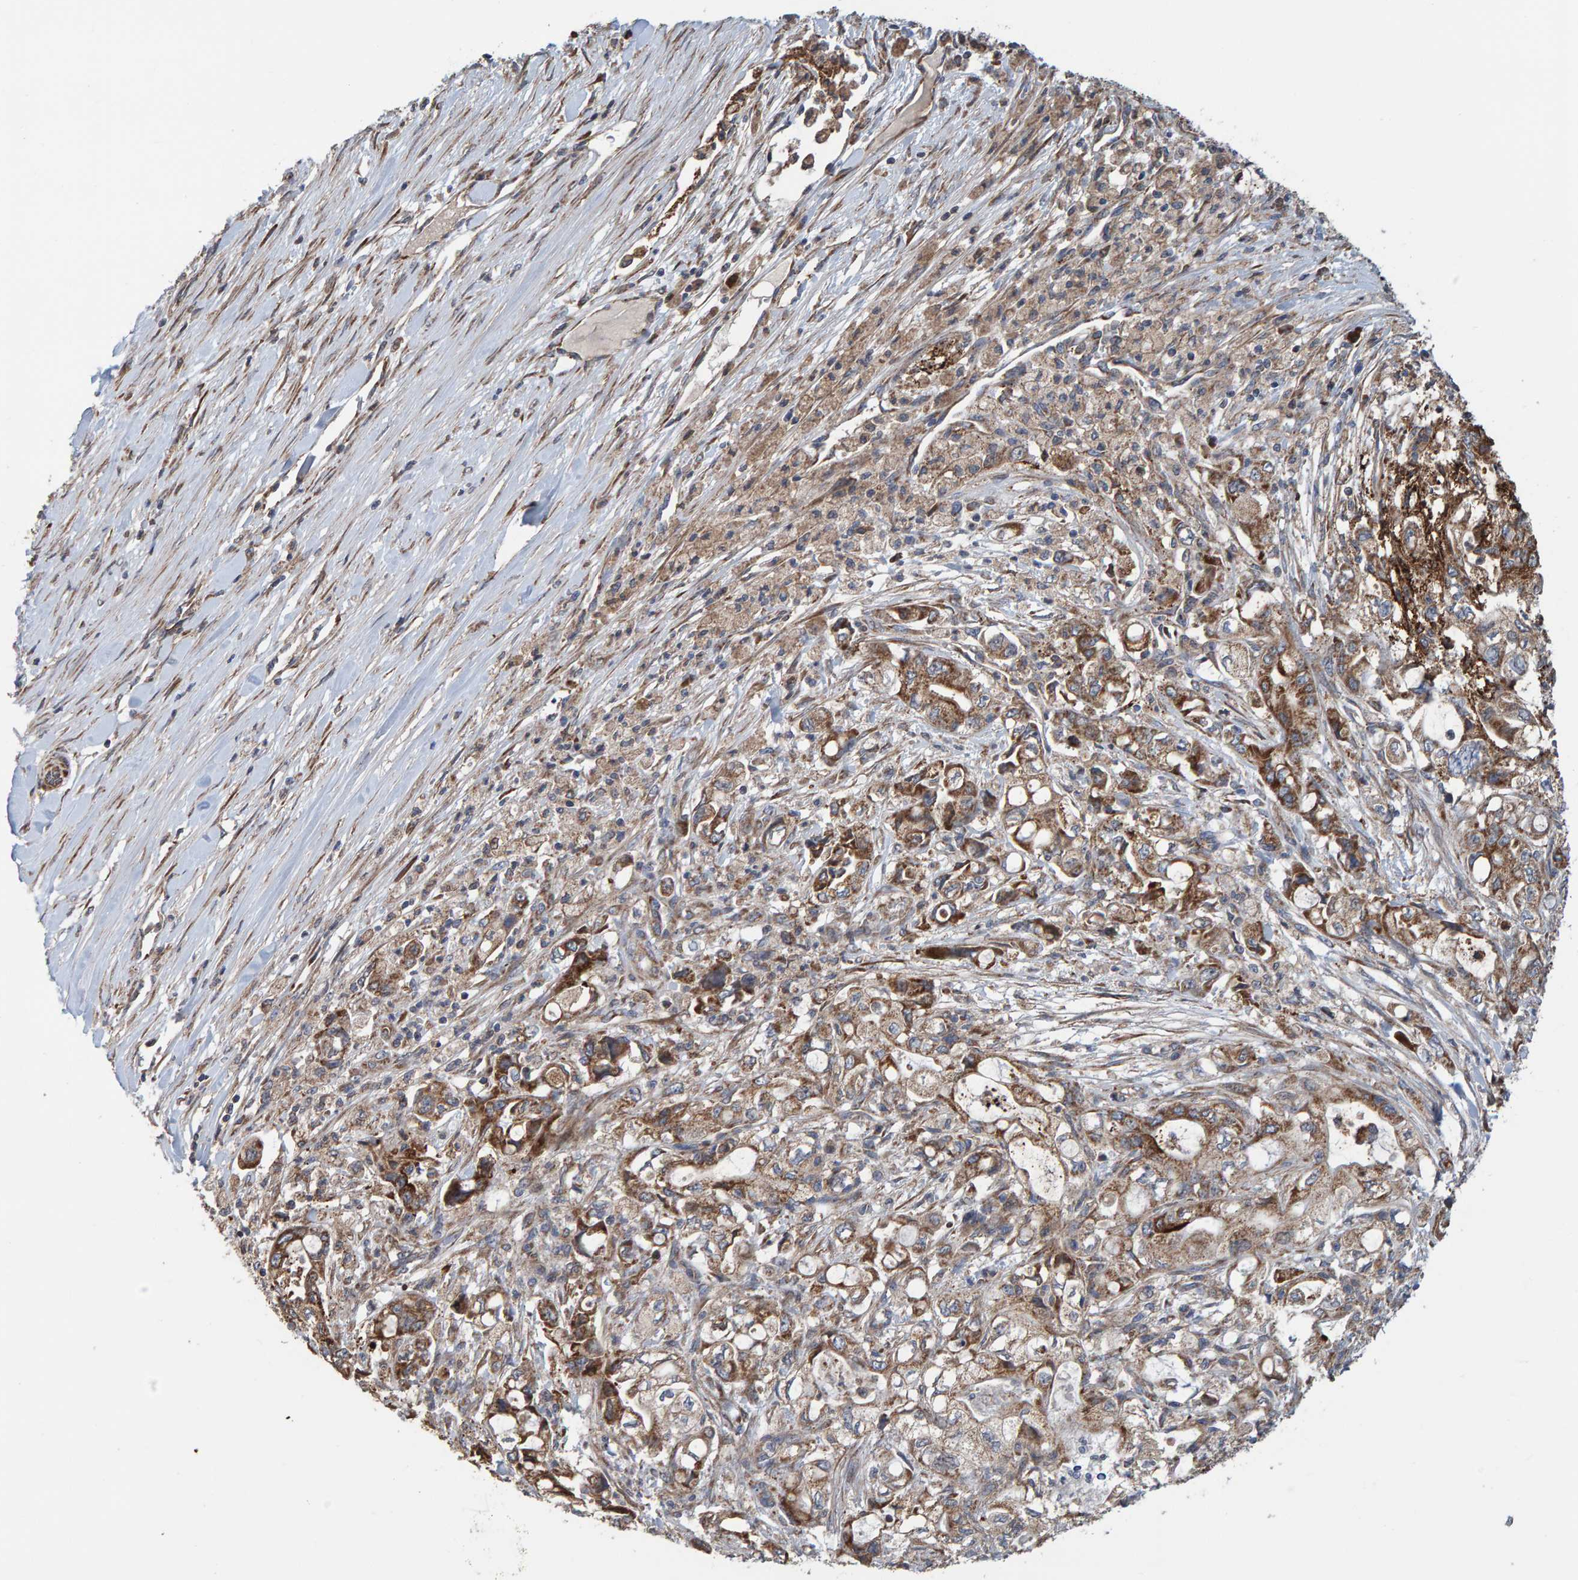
{"staining": {"intensity": "strong", "quantity": "25%-75%", "location": "cytoplasmic/membranous"}, "tissue": "pancreatic cancer", "cell_type": "Tumor cells", "image_type": "cancer", "snomed": [{"axis": "morphology", "description": "Adenocarcinoma, NOS"}, {"axis": "topography", "description": "Pancreas"}], "caption": "The immunohistochemical stain labels strong cytoplasmic/membranous expression in tumor cells of adenocarcinoma (pancreatic) tissue. (DAB (3,3'-diaminobenzidine) IHC, brown staining for protein, blue staining for nuclei).", "gene": "MRPL45", "patient": {"sex": "male", "age": 79}}